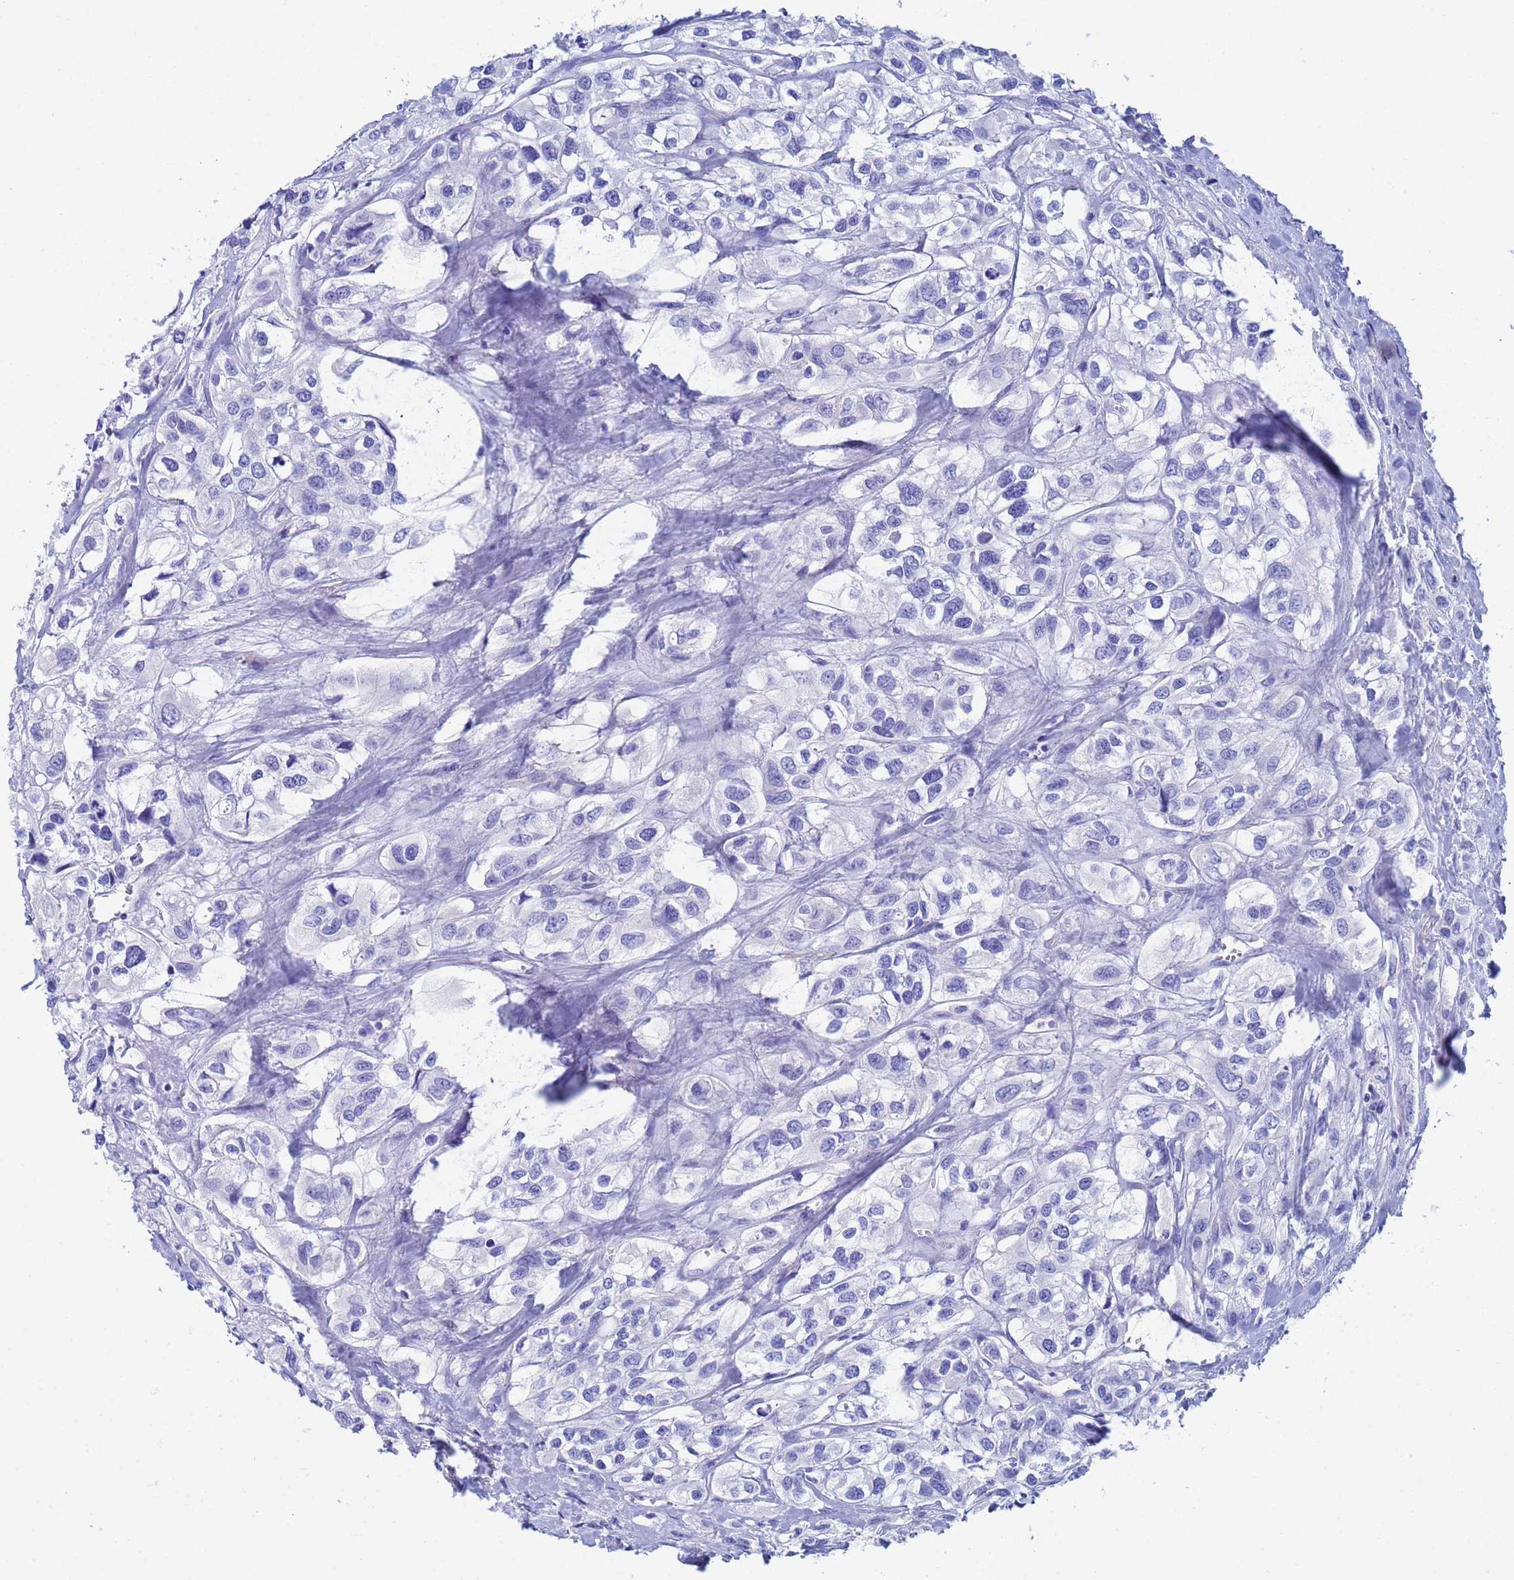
{"staining": {"intensity": "negative", "quantity": "none", "location": "none"}, "tissue": "urothelial cancer", "cell_type": "Tumor cells", "image_type": "cancer", "snomed": [{"axis": "morphology", "description": "Urothelial carcinoma, High grade"}, {"axis": "topography", "description": "Urinary bladder"}], "caption": "This is a micrograph of immunohistochemistry (IHC) staining of urothelial carcinoma (high-grade), which shows no positivity in tumor cells. The staining was performed using DAB (3,3'-diaminobenzidine) to visualize the protein expression in brown, while the nuclei were stained in blue with hematoxylin (Magnification: 20x).", "gene": "CST4", "patient": {"sex": "male", "age": 67}}